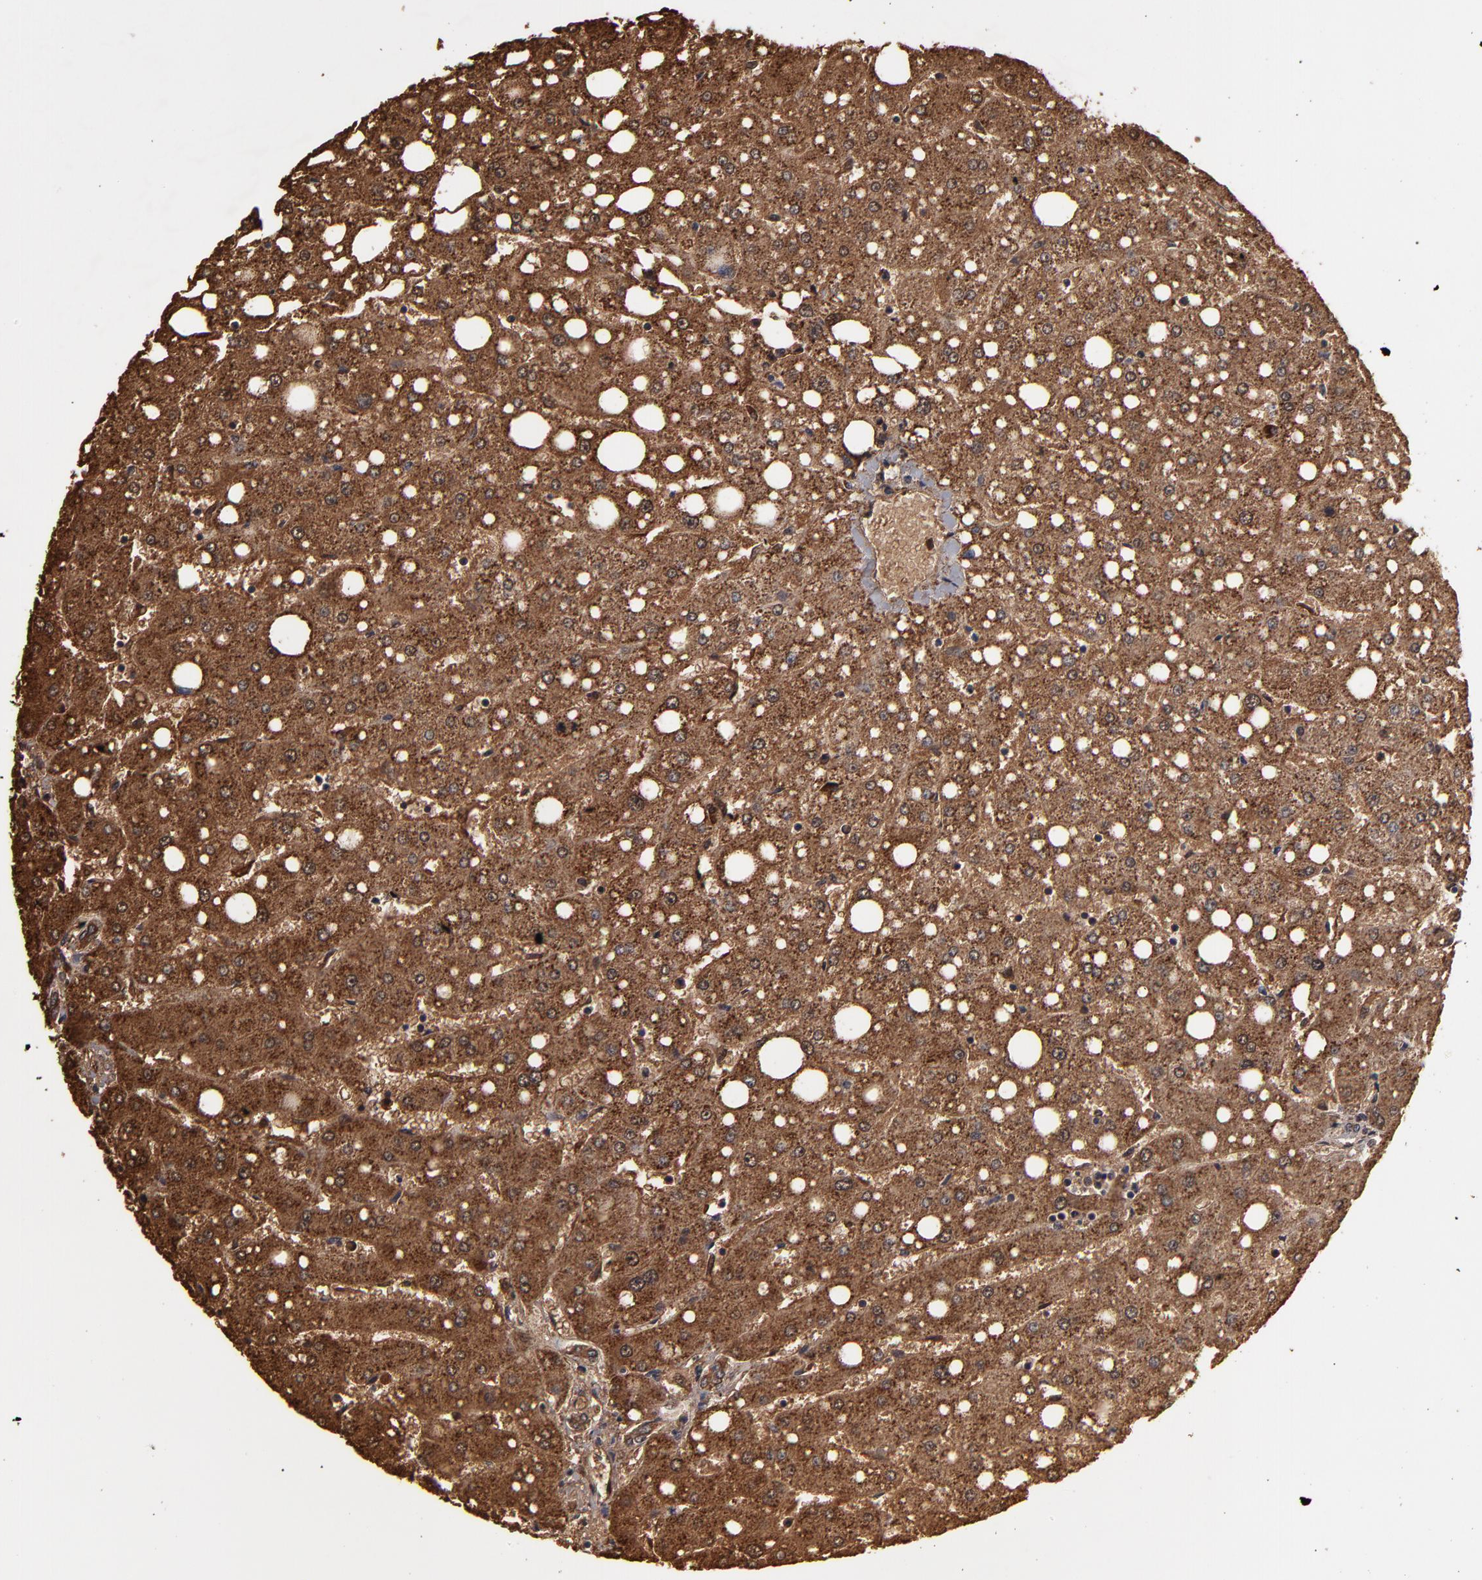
{"staining": {"intensity": "negative", "quantity": "none", "location": "none"}, "tissue": "liver", "cell_type": "Cholangiocytes", "image_type": "normal", "snomed": [{"axis": "morphology", "description": "Normal tissue, NOS"}, {"axis": "topography", "description": "Liver"}], "caption": "High power microscopy image of an immunohistochemistry photomicrograph of unremarkable liver, revealing no significant staining in cholangiocytes.", "gene": "RO60", "patient": {"sex": "male", "age": 49}}